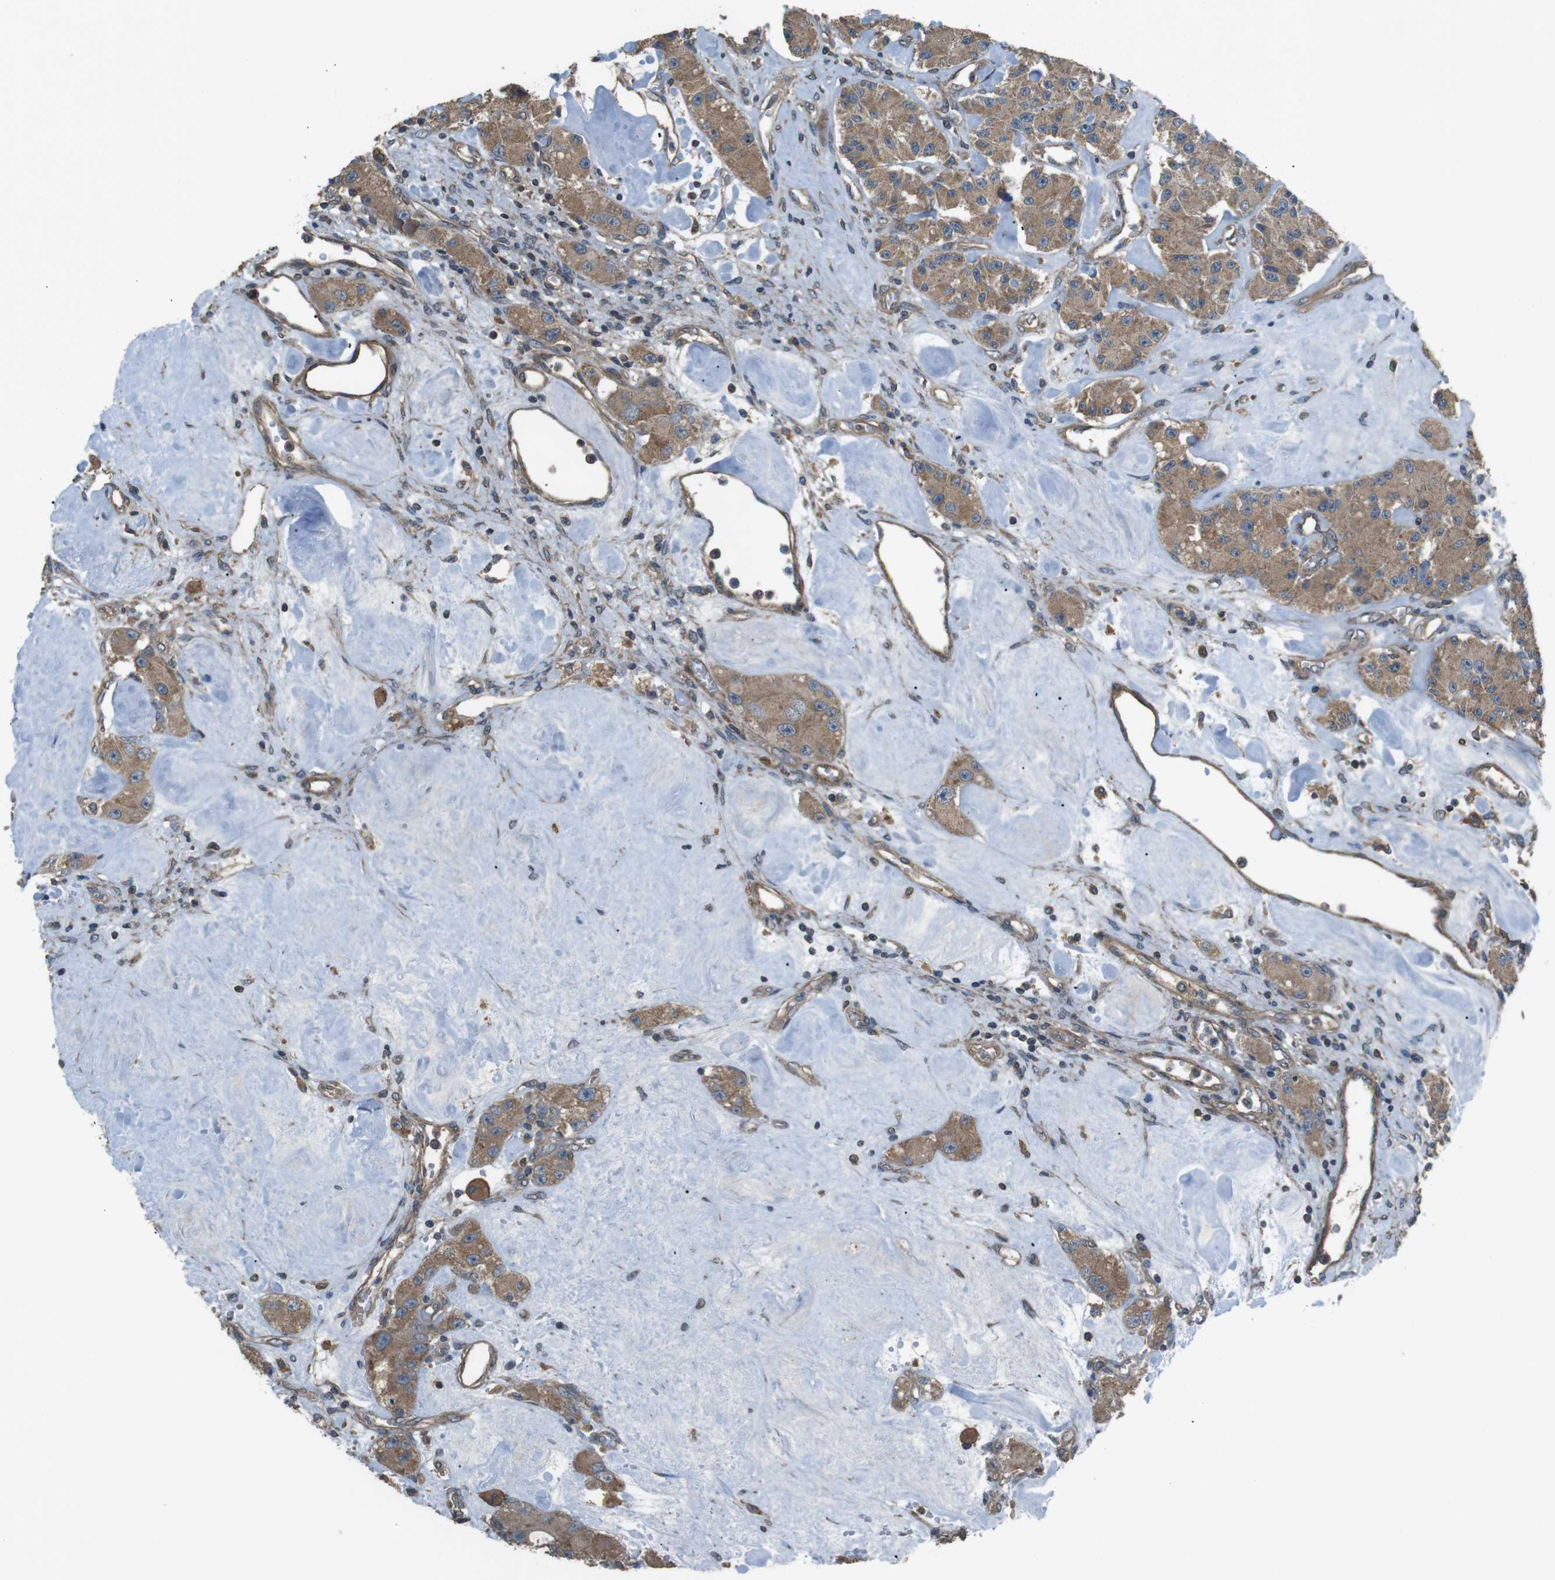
{"staining": {"intensity": "moderate", "quantity": ">75%", "location": "cytoplasmic/membranous"}, "tissue": "carcinoid", "cell_type": "Tumor cells", "image_type": "cancer", "snomed": [{"axis": "morphology", "description": "Carcinoid, malignant, NOS"}, {"axis": "topography", "description": "Pancreas"}], "caption": "Tumor cells exhibit medium levels of moderate cytoplasmic/membranous expression in approximately >75% of cells in human carcinoid (malignant).", "gene": "FUT2", "patient": {"sex": "male", "age": 41}}